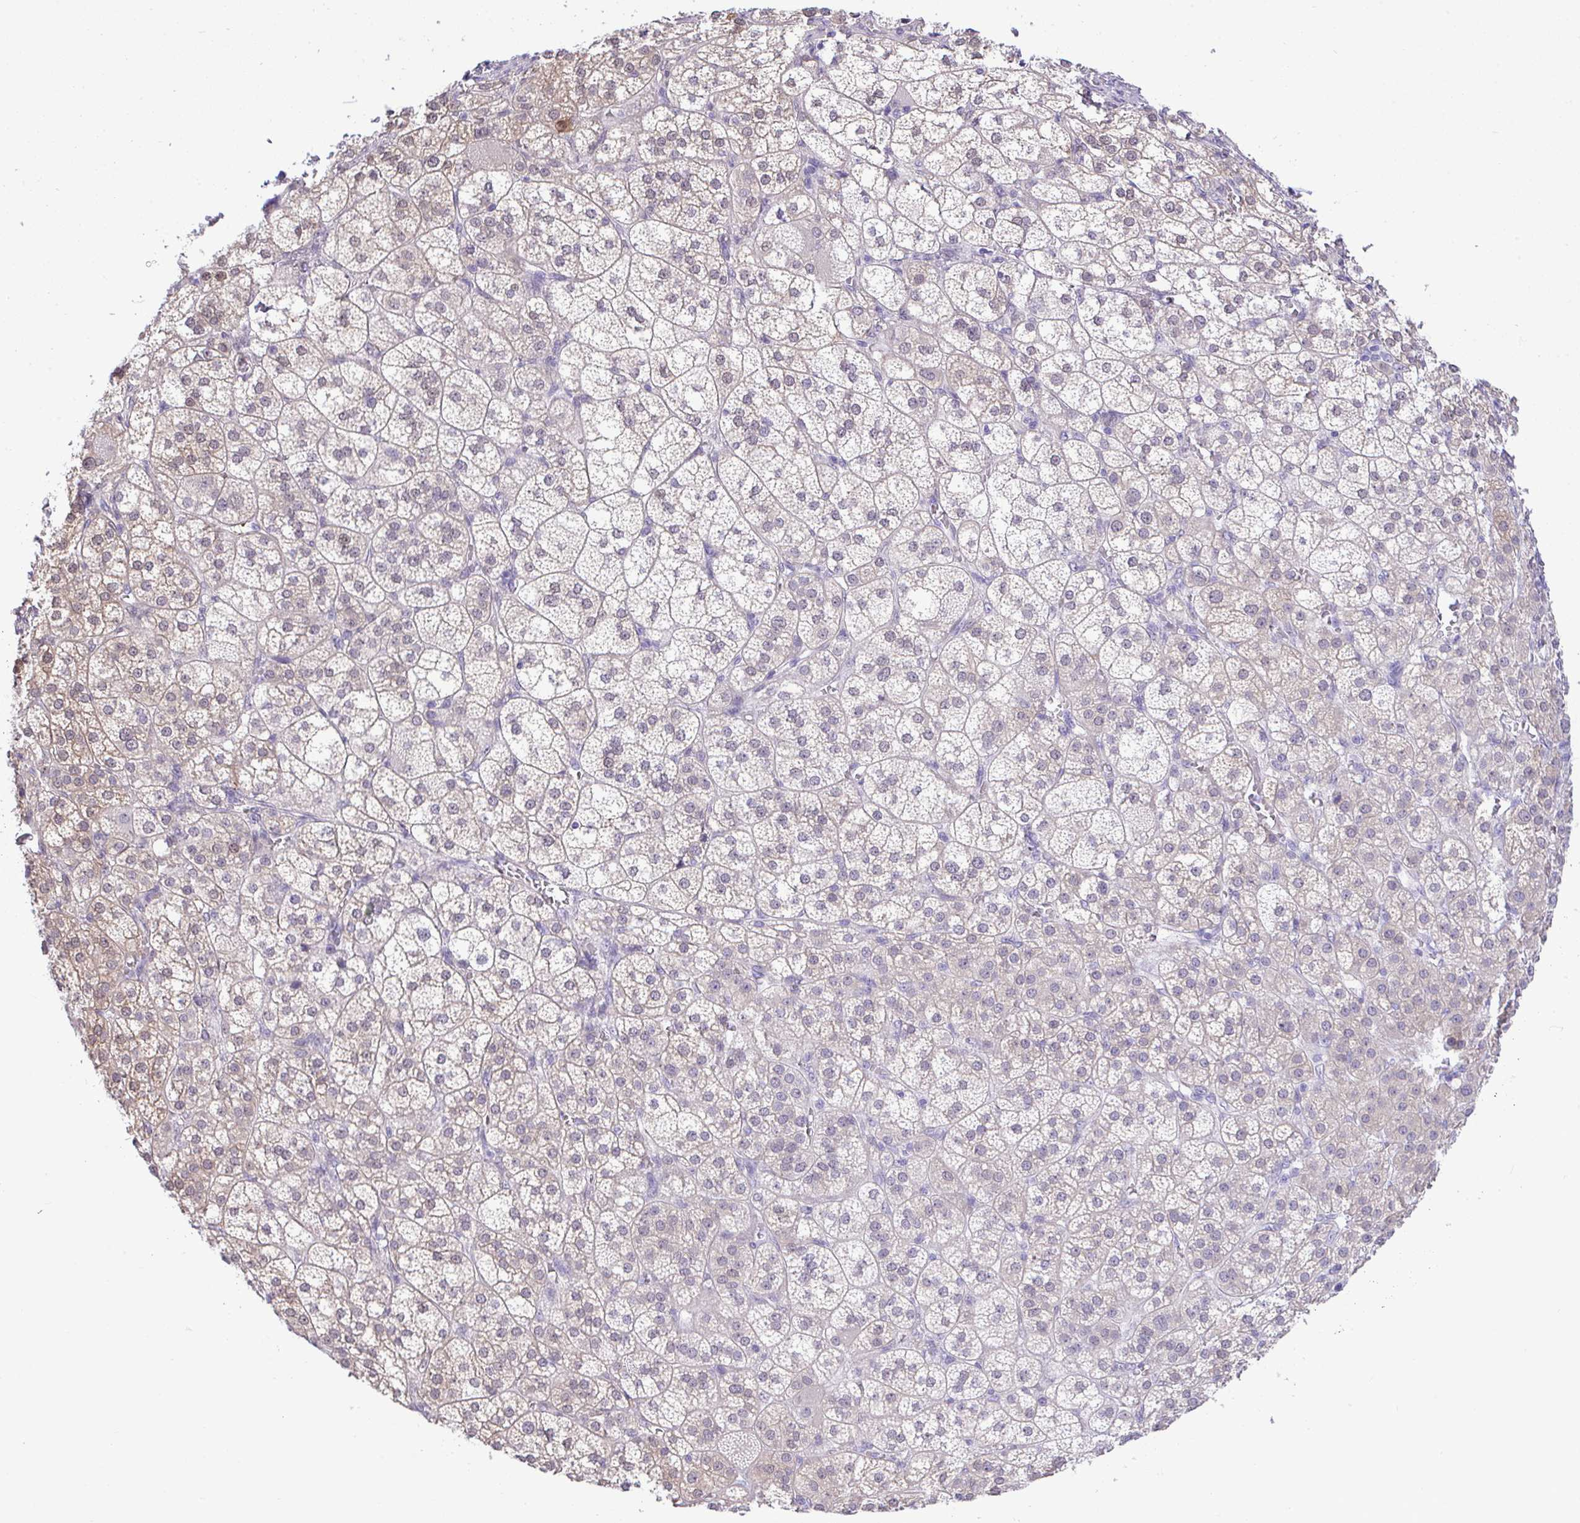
{"staining": {"intensity": "weak", "quantity": "<25%", "location": "cytoplasmic/membranous,nuclear"}, "tissue": "adrenal gland", "cell_type": "Glandular cells", "image_type": "normal", "snomed": [{"axis": "morphology", "description": "Normal tissue, NOS"}, {"axis": "topography", "description": "Adrenal gland"}], "caption": "The image shows no staining of glandular cells in benign adrenal gland. (DAB immunohistochemistry with hematoxylin counter stain).", "gene": "ZNF485", "patient": {"sex": "female", "age": 60}}